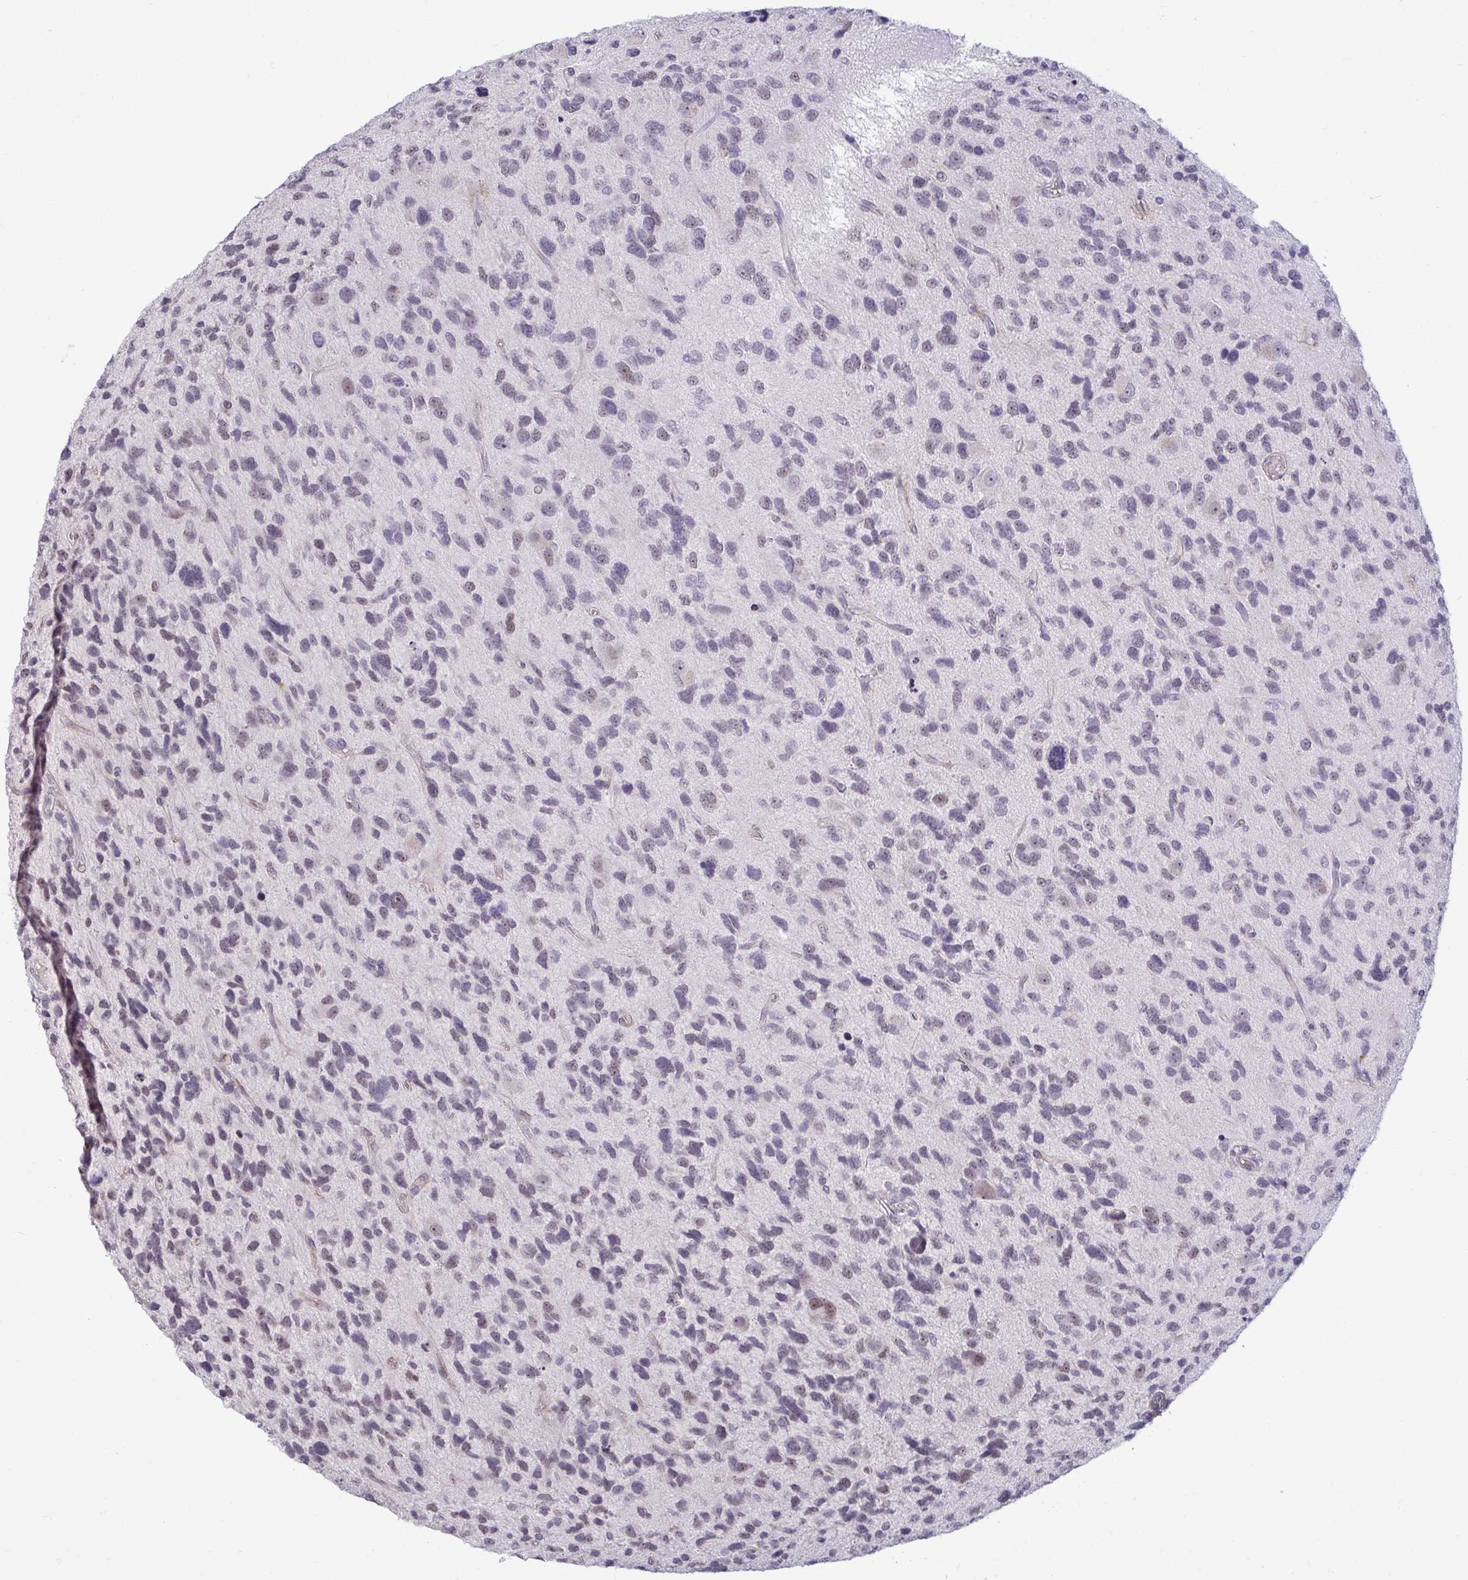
{"staining": {"intensity": "weak", "quantity": "<25%", "location": "nuclear"}, "tissue": "glioma", "cell_type": "Tumor cells", "image_type": "cancer", "snomed": [{"axis": "morphology", "description": "Glioma, malignant, High grade"}, {"axis": "topography", "description": "Brain"}], "caption": "The image exhibits no significant positivity in tumor cells of glioma.", "gene": "RNASEH1", "patient": {"sex": "female", "age": 58}}